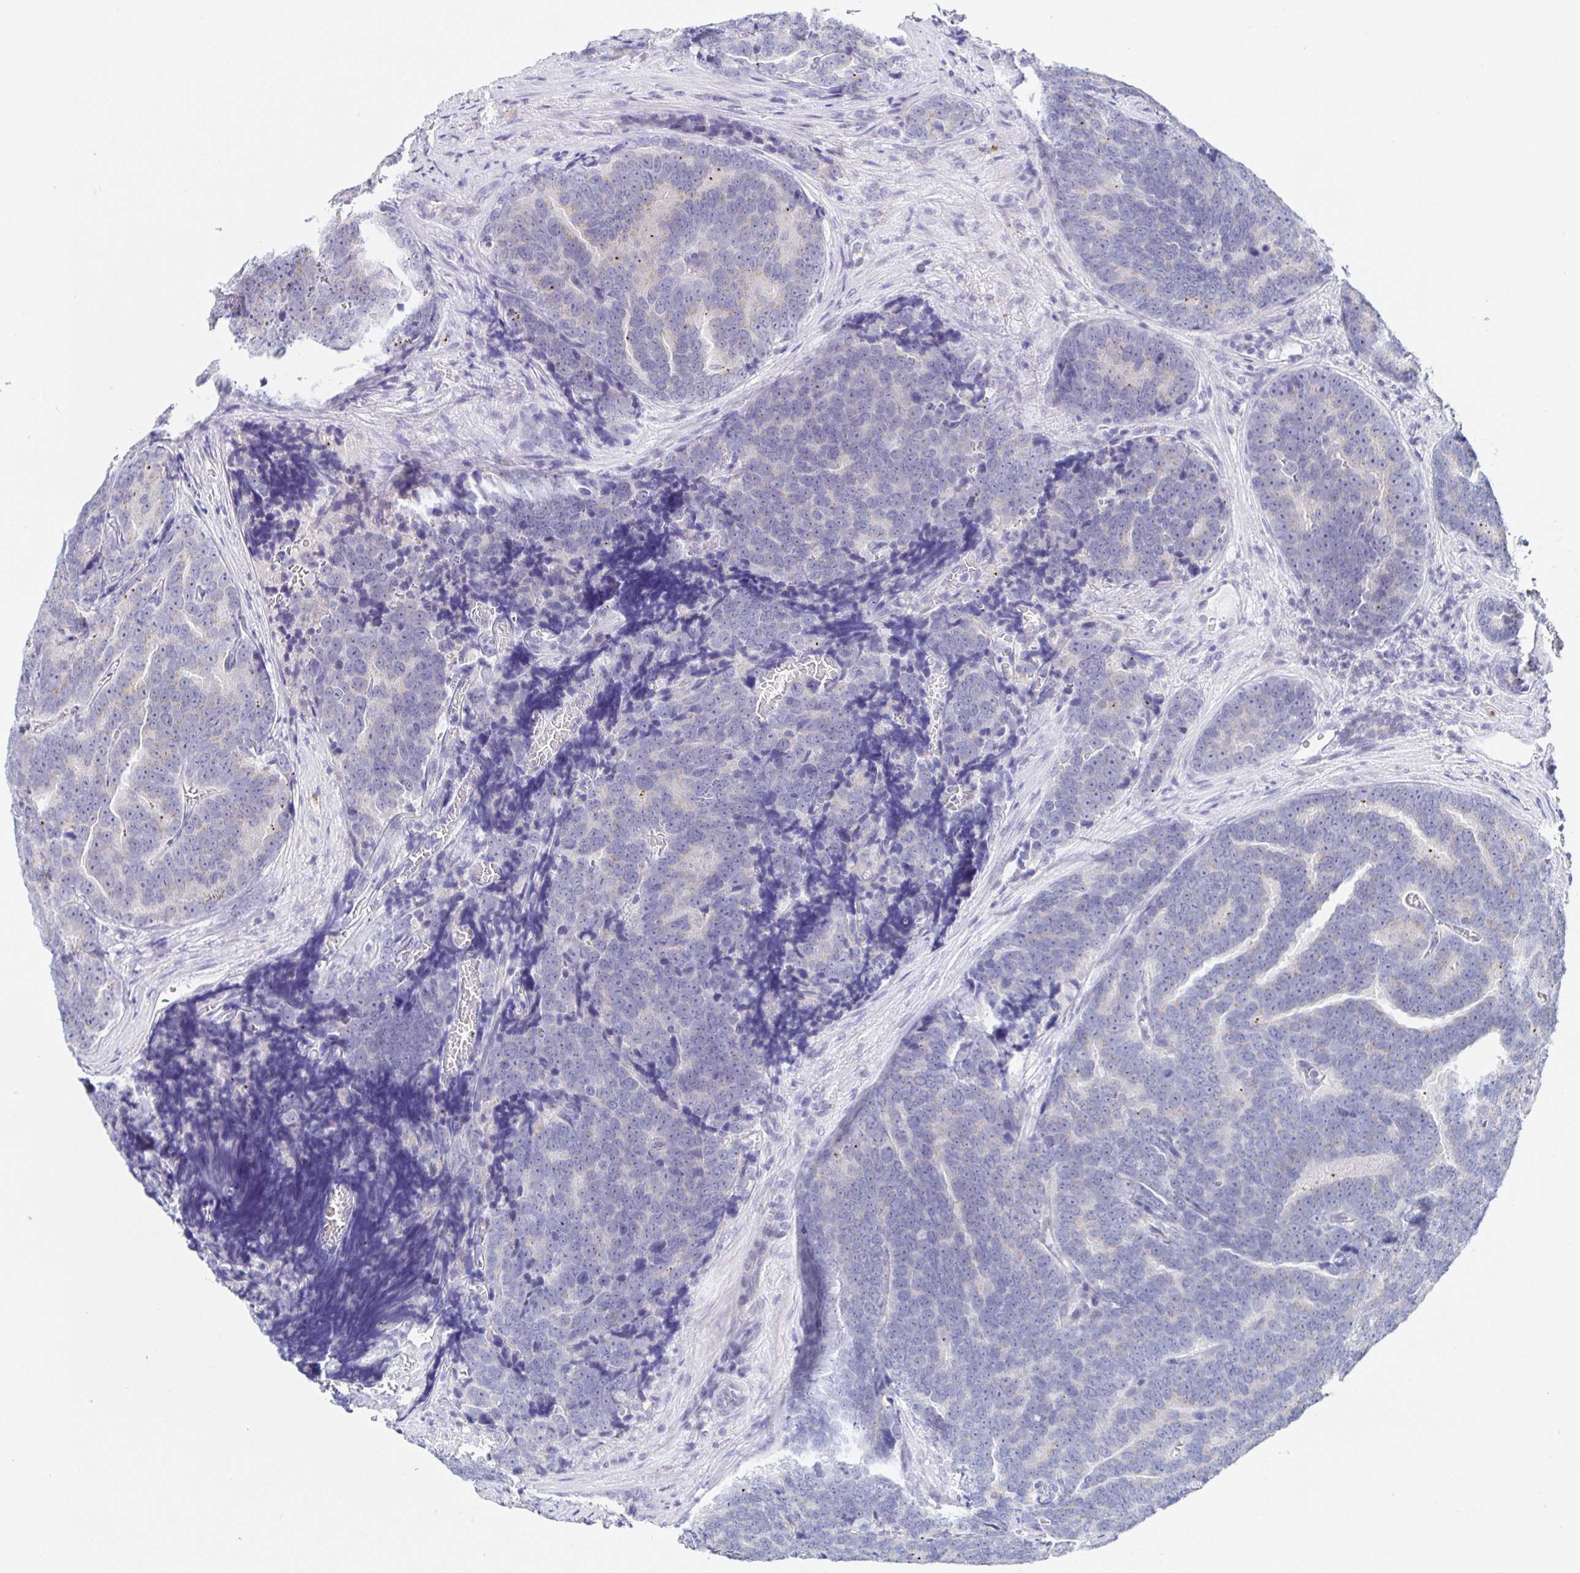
{"staining": {"intensity": "negative", "quantity": "none", "location": "none"}, "tissue": "prostate cancer", "cell_type": "Tumor cells", "image_type": "cancer", "snomed": [{"axis": "morphology", "description": "Adenocarcinoma, Low grade"}, {"axis": "topography", "description": "Prostate"}], "caption": "Prostate adenocarcinoma (low-grade) was stained to show a protein in brown. There is no significant positivity in tumor cells.", "gene": "SIAH3", "patient": {"sex": "male", "age": 62}}